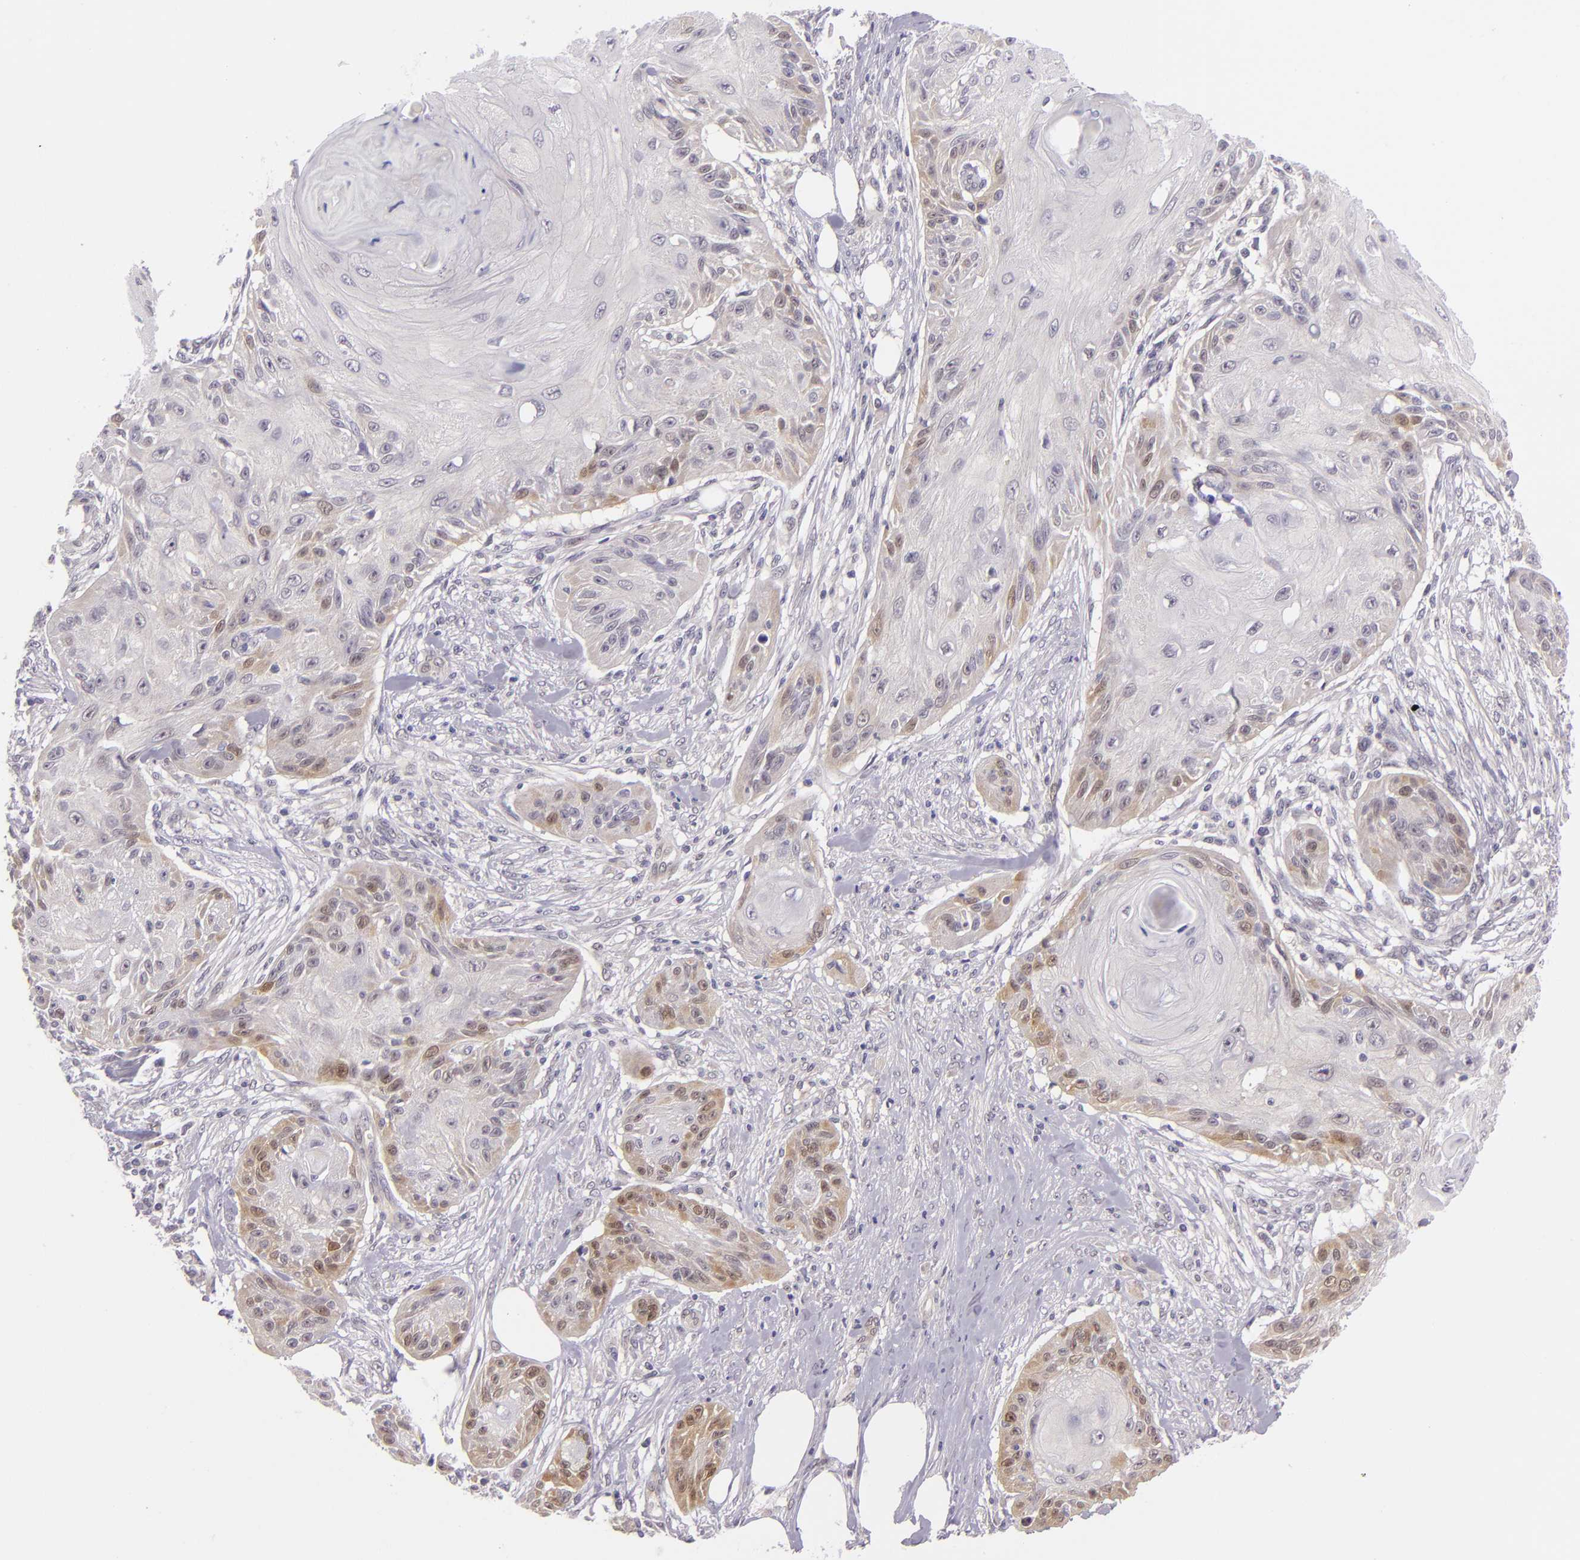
{"staining": {"intensity": "weak", "quantity": "<25%", "location": "cytoplasmic/membranous,nuclear"}, "tissue": "skin cancer", "cell_type": "Tumor cells", "image_type": "cancer", "snomed": [{"axis": "morphology", "description": "Squamous cell carcinoma, NOS"}, {"axis": "topography", "description": "Skin"}], "caption": "An IHC image of skin squamous cell carcinoma is shown. There is no staining in tumor cells of skin squamous cell carcinoma.", "gene": "CSE1L", "patient": {"sex": "female", "age": 88}}